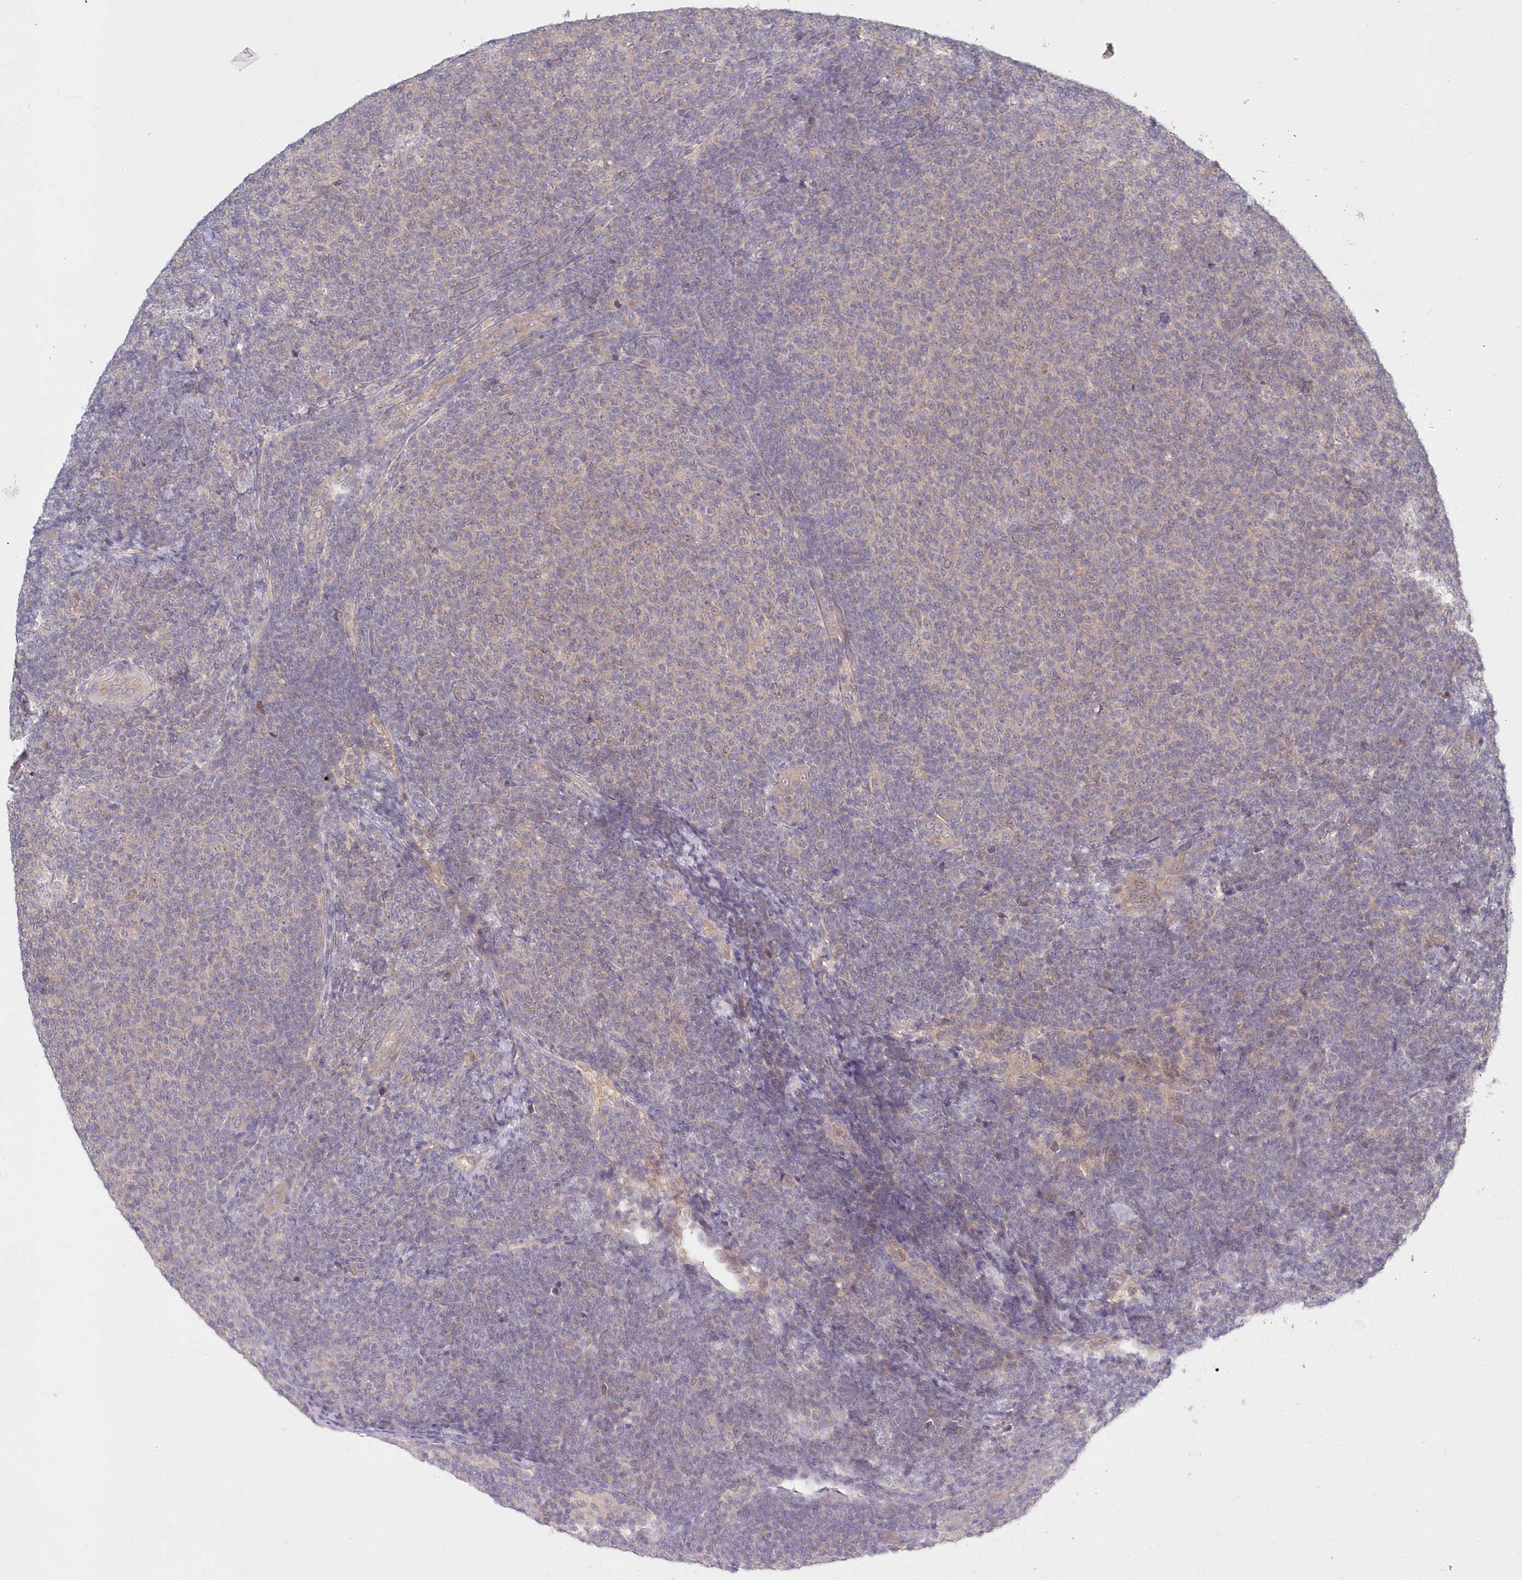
{"staining": {"intensity": "negative", "quantity": "none", "location": "none"}, "tissue": "lymphoma", "cell_type": "Tumor cells", "image_type": "cancer", "snomed": [{"axis": "morphology", "description": "Malignant lymphoma, non-Hodgkin's type, Low grade"}, {"axis": "topography", "description": "Lymph node"}], "caption": "An image of lymphoma stained for a protein shows no brown staining in tumor cells. (Stains: DAB (3,3'-diaminobenzidine) immunohistochemistry (IHC) with hematoxylin counter stain, Microscopy: brightfield microscopy at high magnification).", "gene": "KATNA1", "patient": {"sex": "male", "age": 66}}